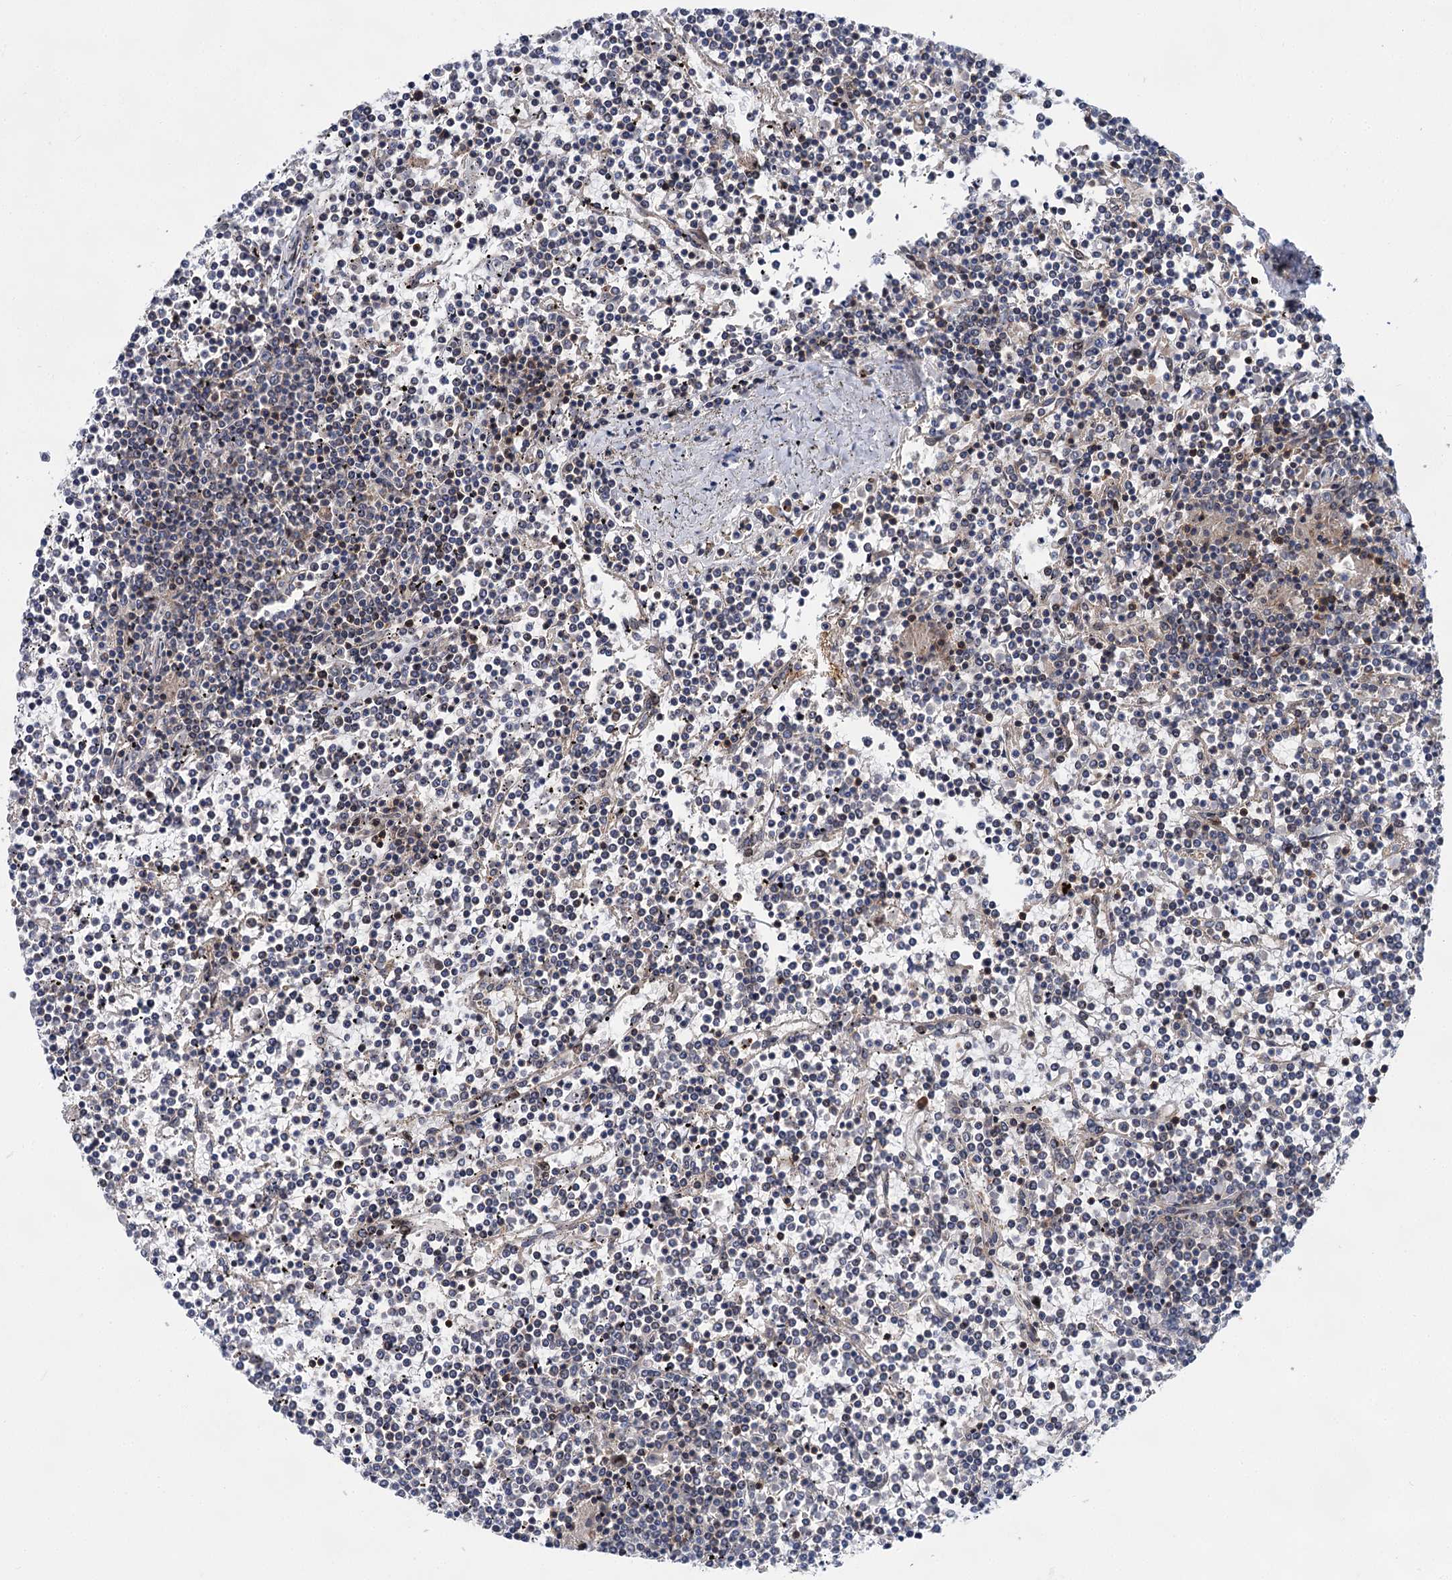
{"staining": {"intensity": "negative", "quantity": "none", "location": "none"}, "tissue": "lymphoma", "cell_type": "Tumor cells", "image_type": "cancer", "snomed": [{"axis": "morphology", "description": "Malignant lymphoma, non-Hodgkin's type, Low grade"}, {"axis": "topography", "description": "Spleen"}], "caption": "DAB (3,3'-diaminobenzidine) immunohistochemical staining of human malignant lymphoma, non-Hodgkin's type (low-grade) exhibits no significant positivity in tumor cells. Brightfield microscopy of immunohistochemistry stained with DAB (brown) and hematoxylin (blue), captured at high magnification.", "gene": "ABLIM1", "patient": {"sex": "female", "age": 19}}